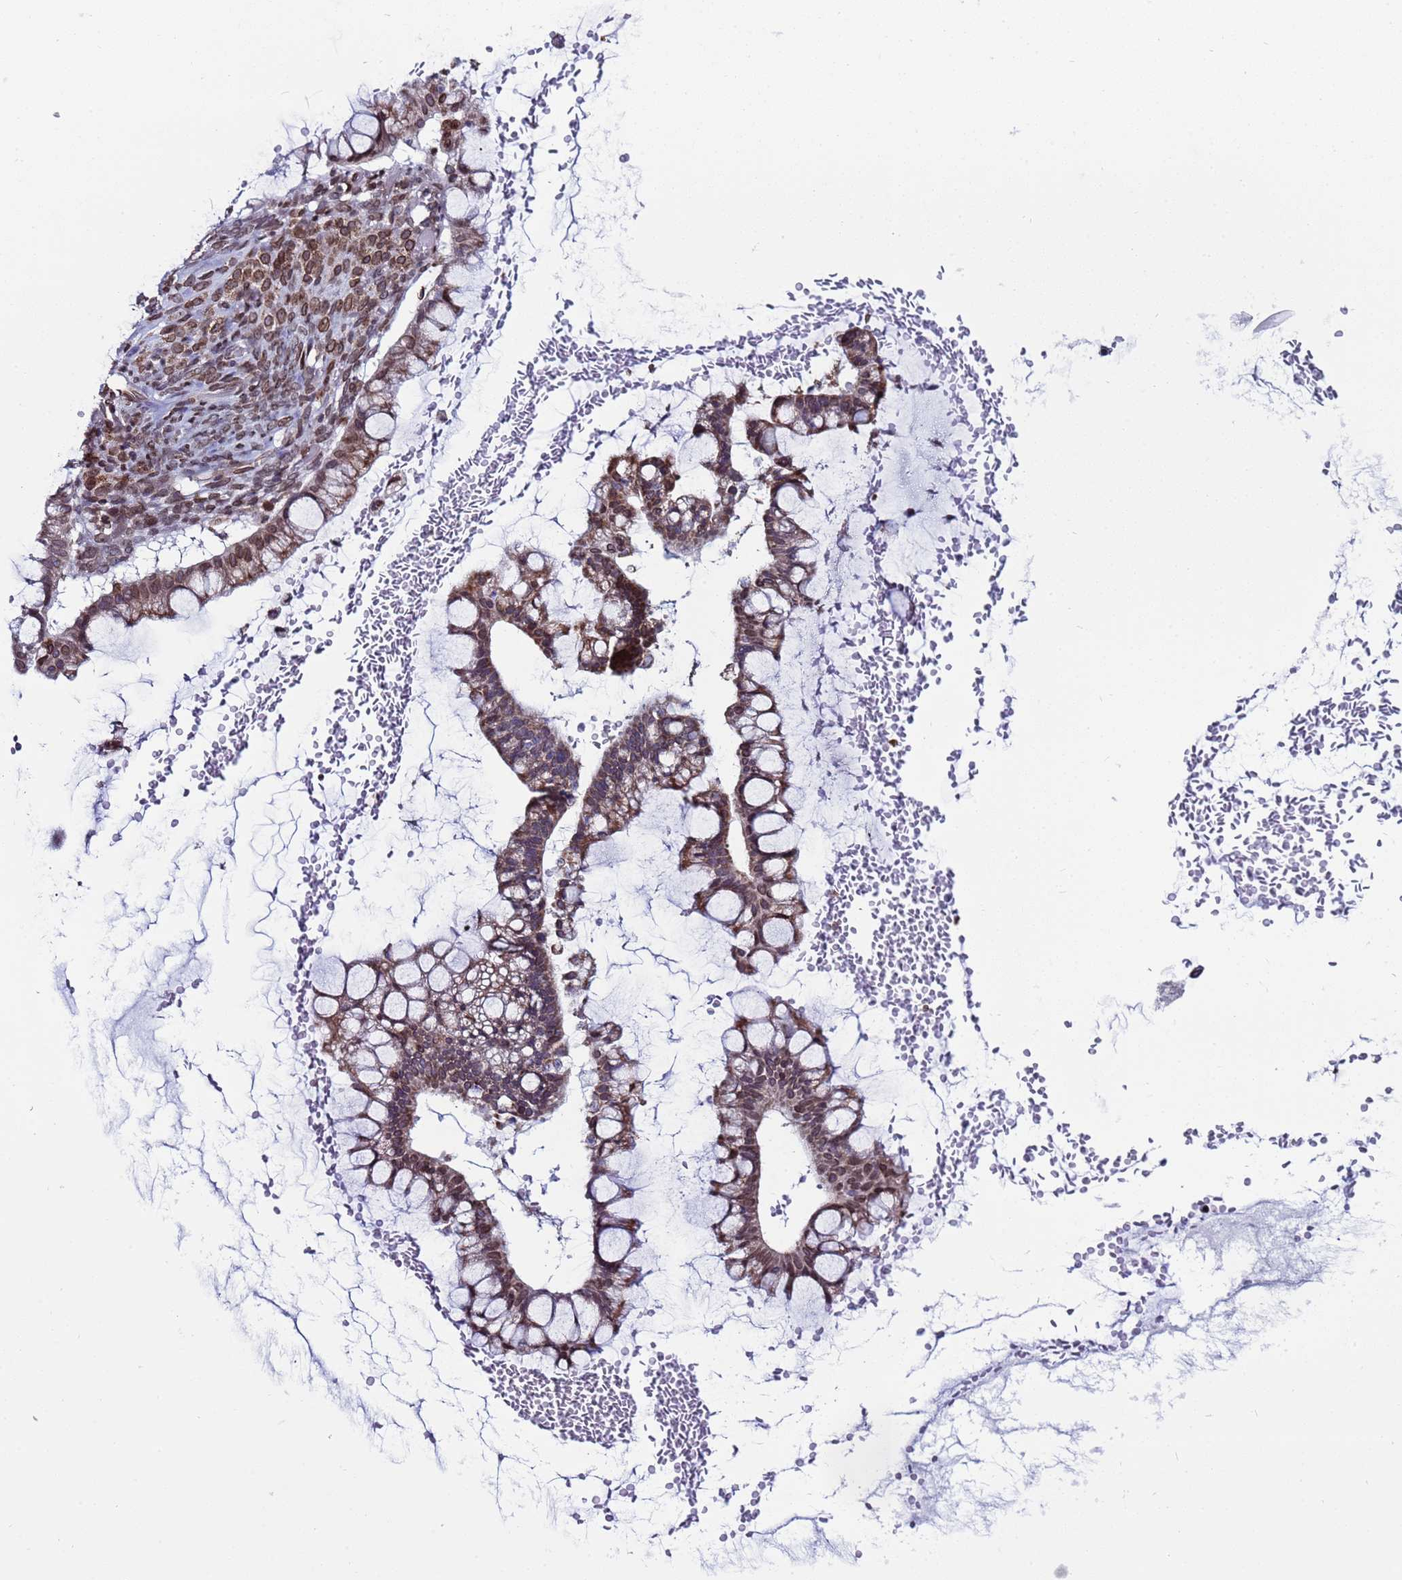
{"staining": {"intensity": "weak", "quantity": "25%-75%", "location": "cytoplasmic/membranous"}, "tissue": "ovarian cancer", "cell_type": "Tumor cells", "image_type": "cancer", "snomed": [{"axis": "morphology", "description": "Cystadenocarcinoma, mucinous, NOS"}, {"axis": "topography", "description": "Ovary"}], "caption": "This photomicrograph reveals immunohistochemistry staining of ovarian mucinous cystadenocarcinoma, with low weak cytoplasmic/membranous expression in approximately 25%-75% of tumor cells.", "gene": "TOR1AIP1", "patient": {"sex": "female", "age": 73}}